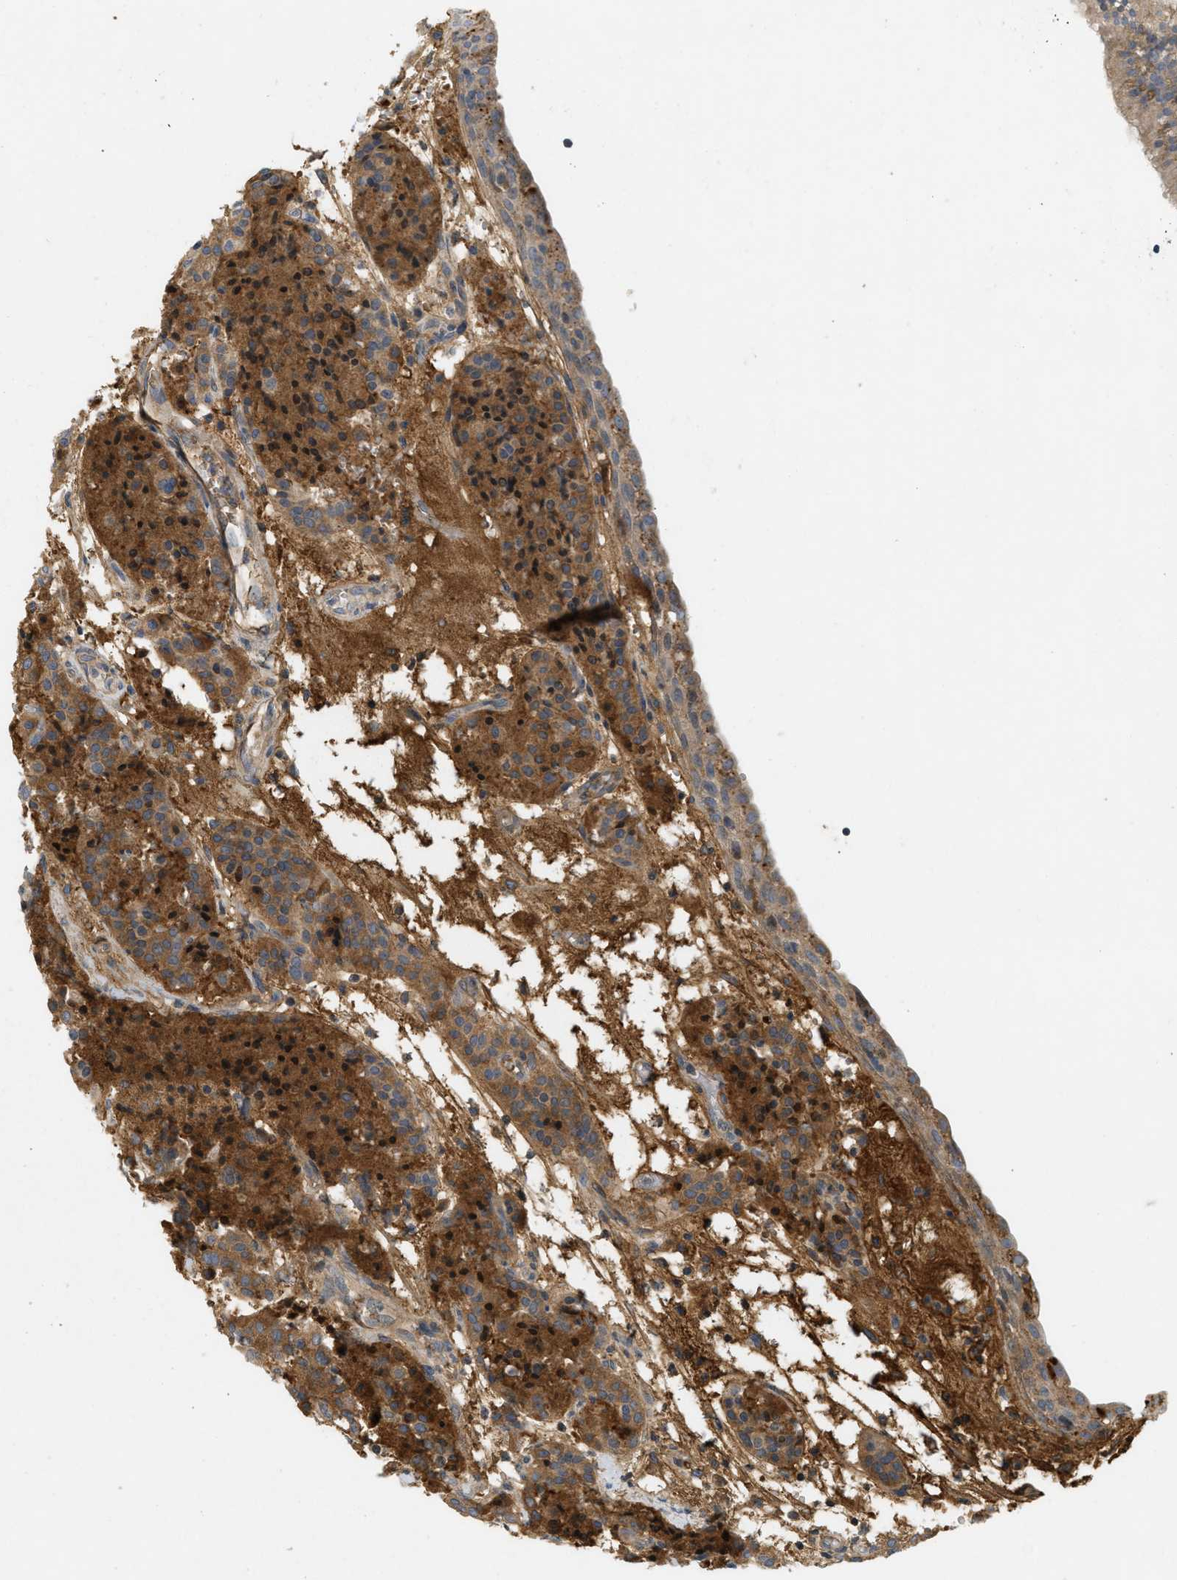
{"staining": {"intensity": "moderate", "quantity": ">75%", "location": "cytoplasmic/membranous"}, "tissue": "carcinoid", "cell_type": "Tumor cells", "image_type": "cancer", "snomed": [{"axis": "morphology", "description": "Carcinoid, malignant, NOS"}, {"axis": "topography", "description": "Lung"}], "caption": "Immunohistochemical staining of carcinoid reveals medium levels of moderate cytoplasmic/membranous protein expression in approximately >75% of tumor cells.", "gene": "F8", "patient": {"sex": "male", "age": 30}}